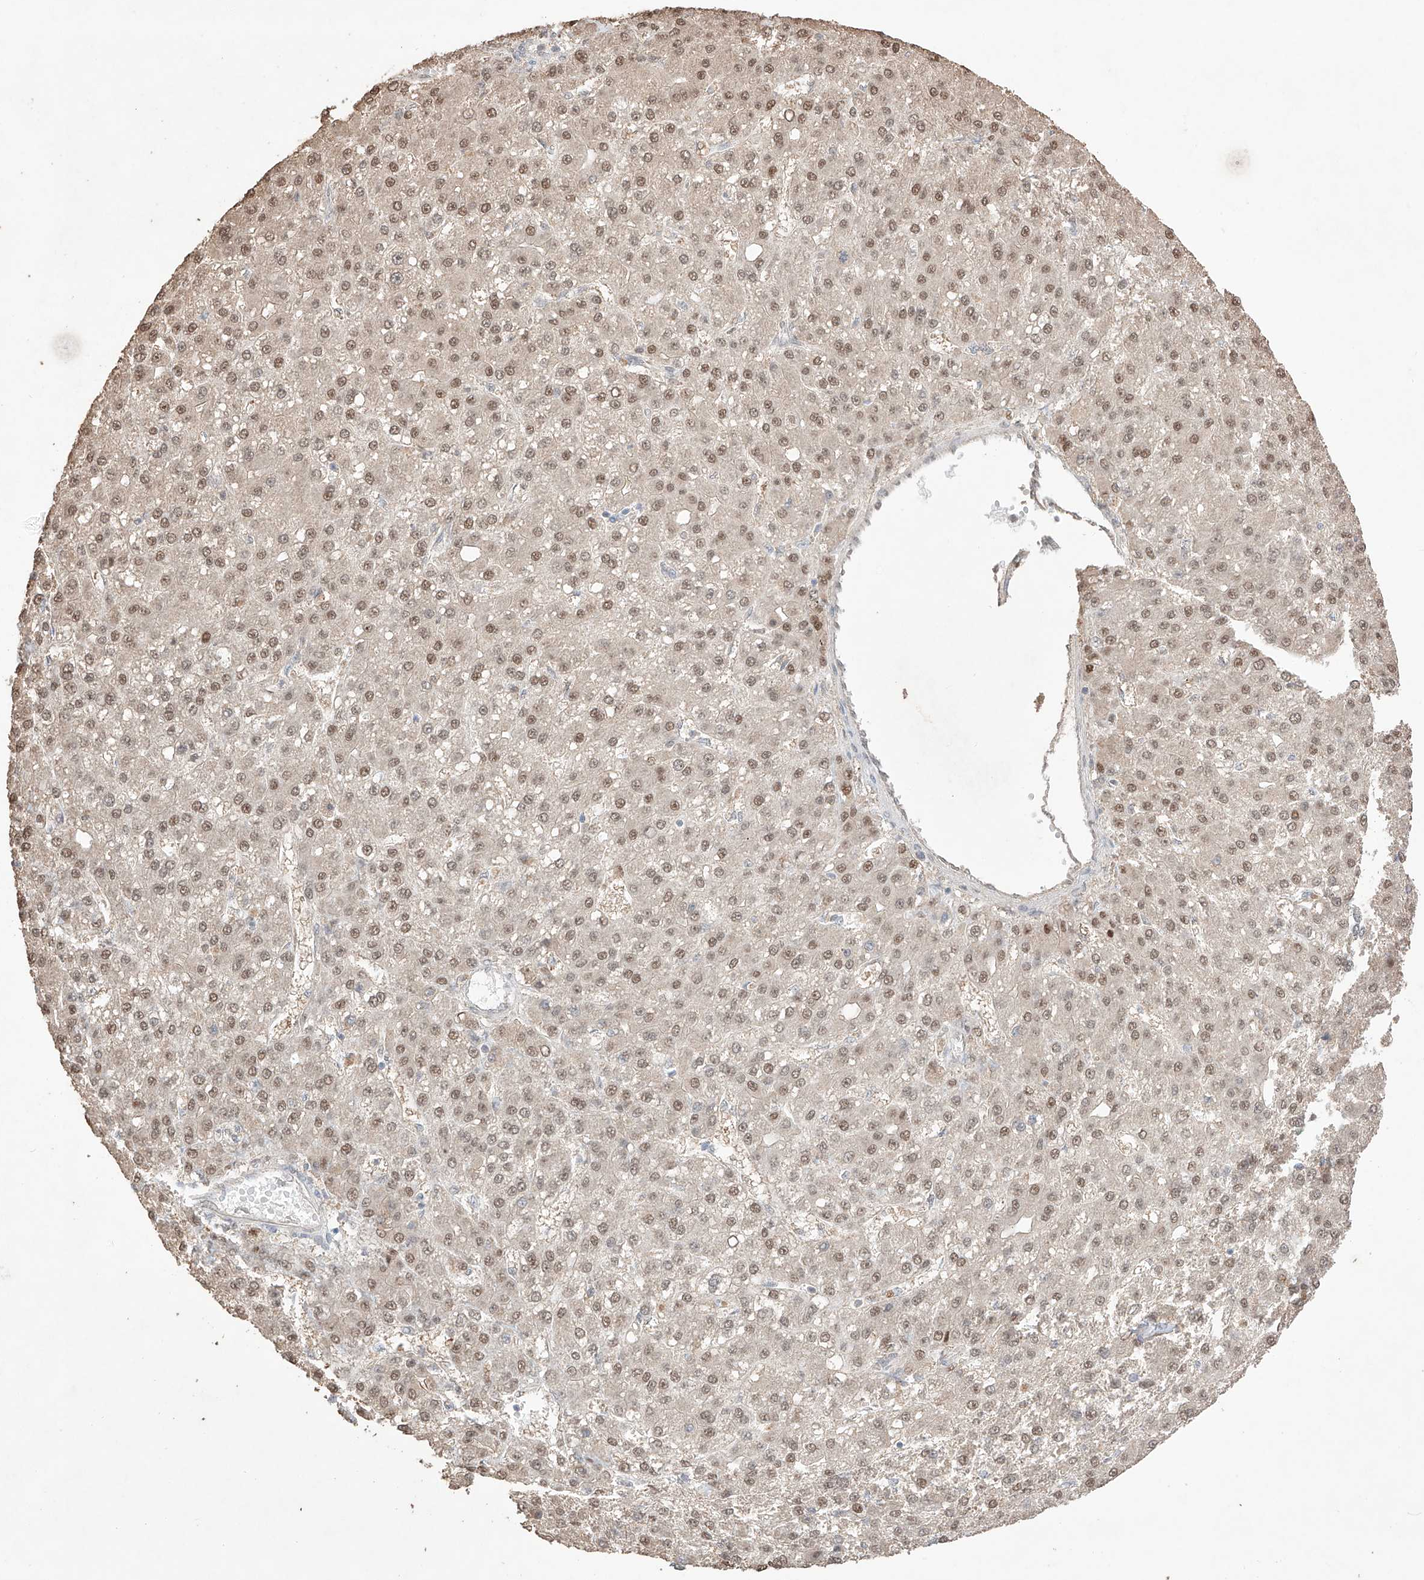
{"staining": {"intensity": "moderate", "quantity": ">75%", "location": "nuclear"}, "tissue": "liver cancer", "cell_type": "Tumor cells", "image_type": "cancer", "snomed": [{"axis": "morphology", "description": "Carcinoma, Hepatocellular, NOS"}, {"axis": "topography", "description": "Liver"}], "caption": "Liver hepatocellular carcinoma stained for a protein (brown) reveals moderate nuclear positive expression in about >75% of tumor cells.", "gene": "APIP", "patient": {"sex": "male", "age": 67}}